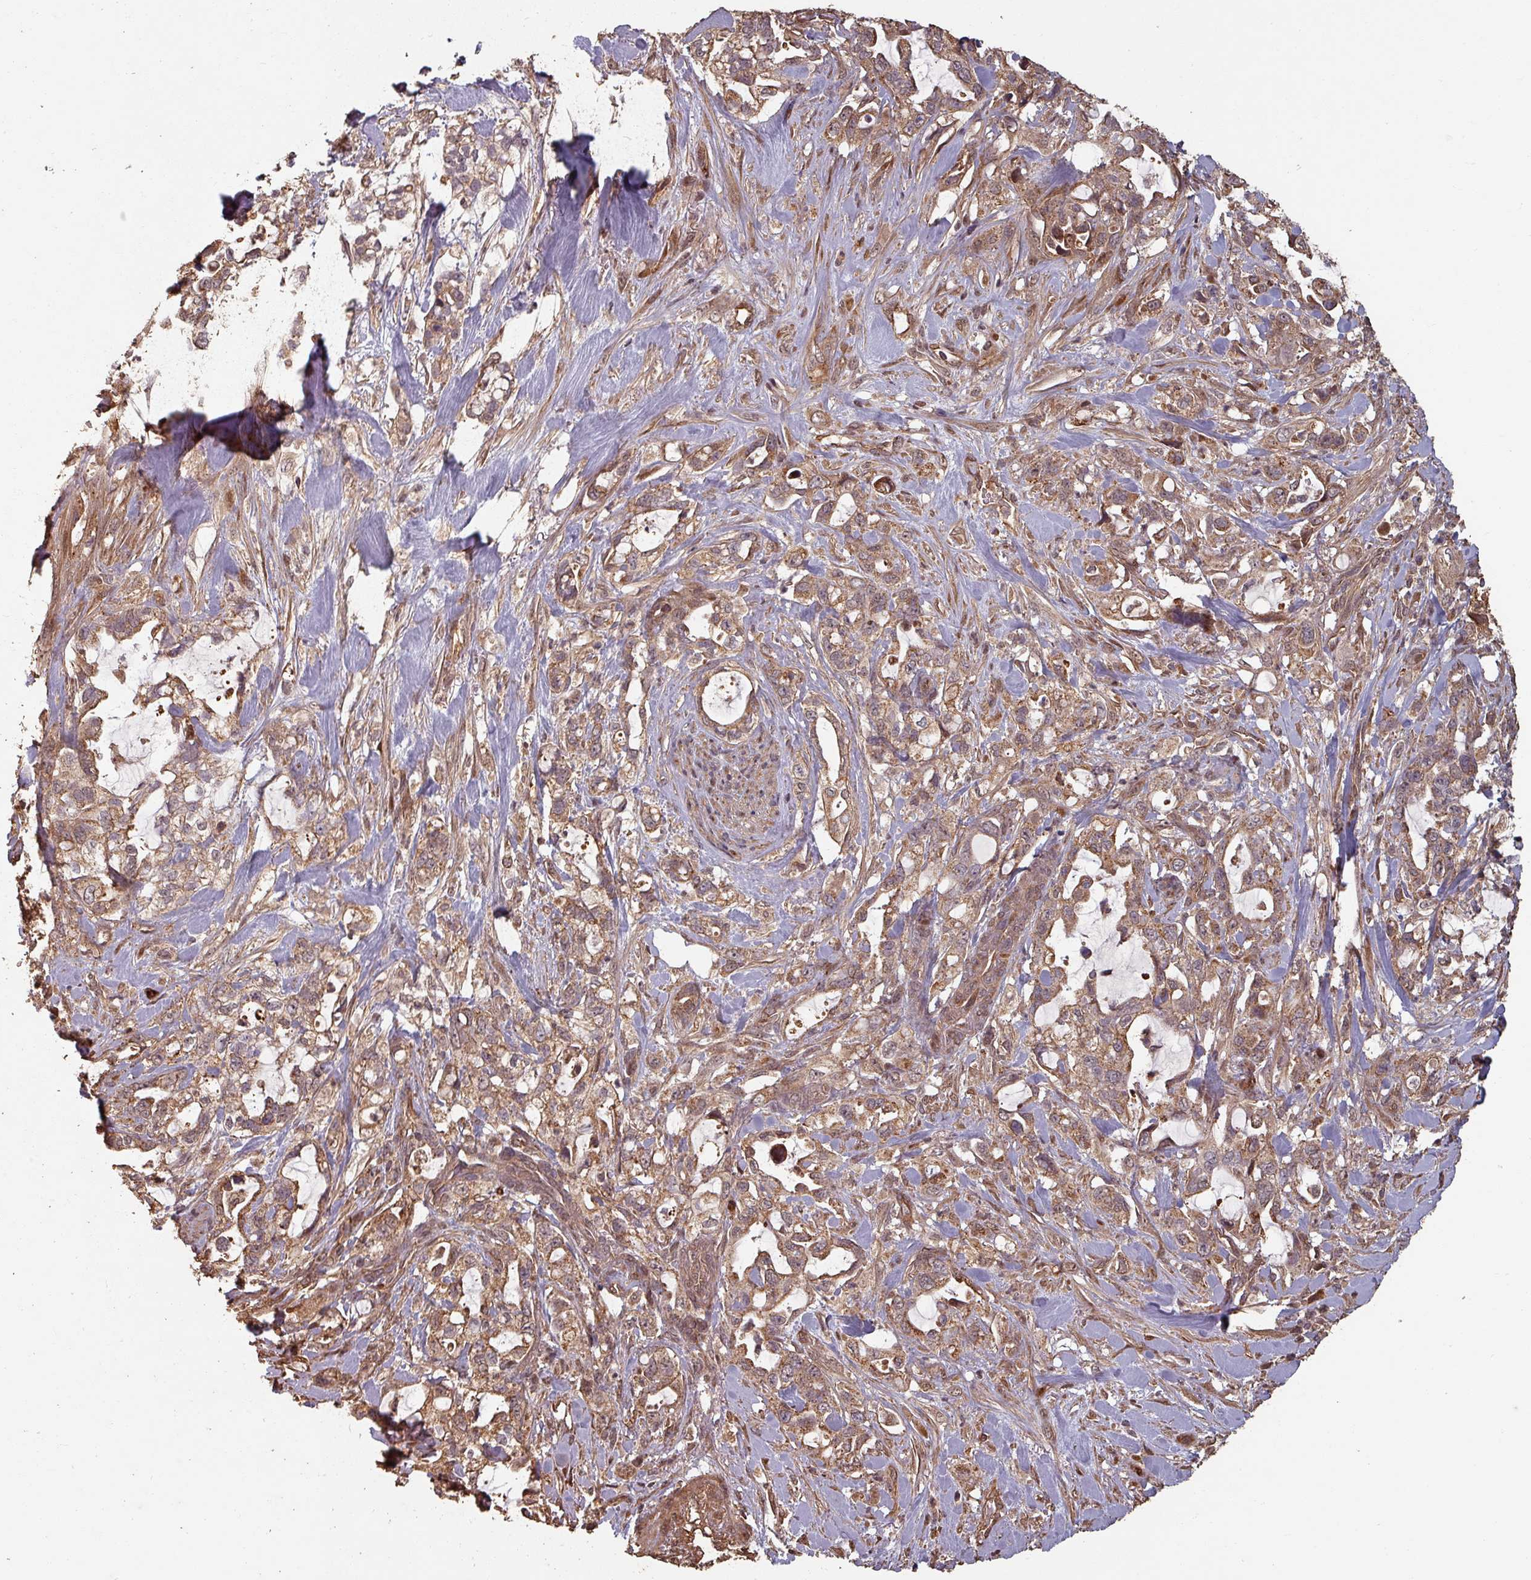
{"staining": {"intensity": "moderate", "quantity": ">75%", "location": "cytoplasmic/membranous"}, "tissue": "pancreatic cancer", "cell_type": "Tumor cells", "image_type": "cancer", "snomed": [{"axis": "morphology", "description": "Adenocarcinoma, NOS"}, {"axis": "topography", "description": "Pancreas"}], "caption": "Protein staining demonstrates moderate cytoplasmic/membranous expression in approximately >75% of tumor cells in pancreatic adenocarcinoma.", "gene": "EID1", "patient": {"sex": "female", "age": 61}}